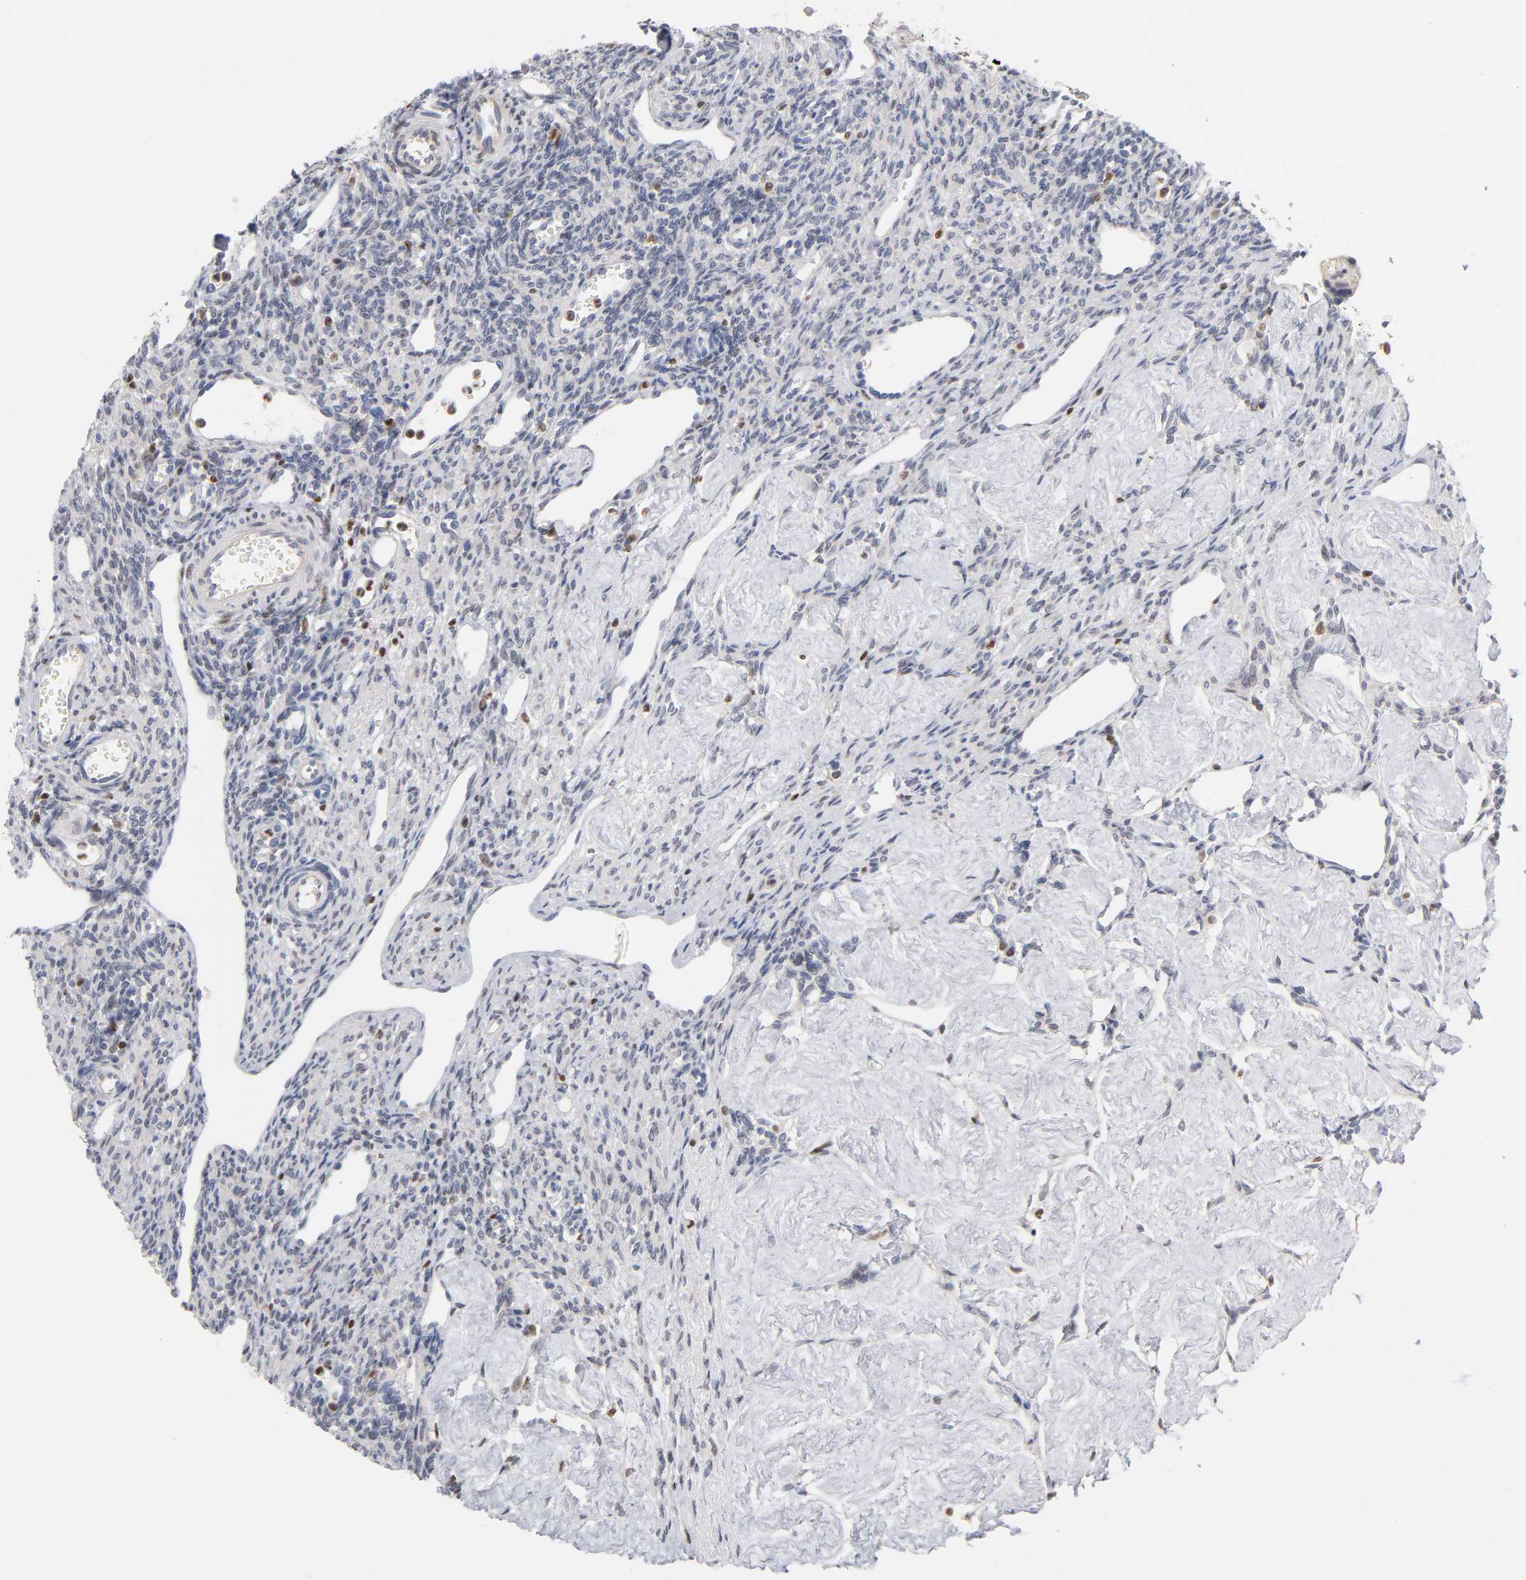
{"staining": {"intensity": "moderate", "quantity": "<25%", "location": "nuclear"}, "tissue": "ovary", "cell_type": "Ovarian stroma cells", "image_type": "normal", "snomed": [{"axis": "morphology", "description": "Normal tissue, NOS"}, {"axis": "topography", "description": "Ovary"}], "caption": "This photomicrograph demonstrates immunohistochemistry (IHC) staining of benign ovary, with low moderate nuclear expression in approximately <25% of ovarian stroma cells.", "gene": "RUNX1", "patient": {"sex": "female", "age": 33}}